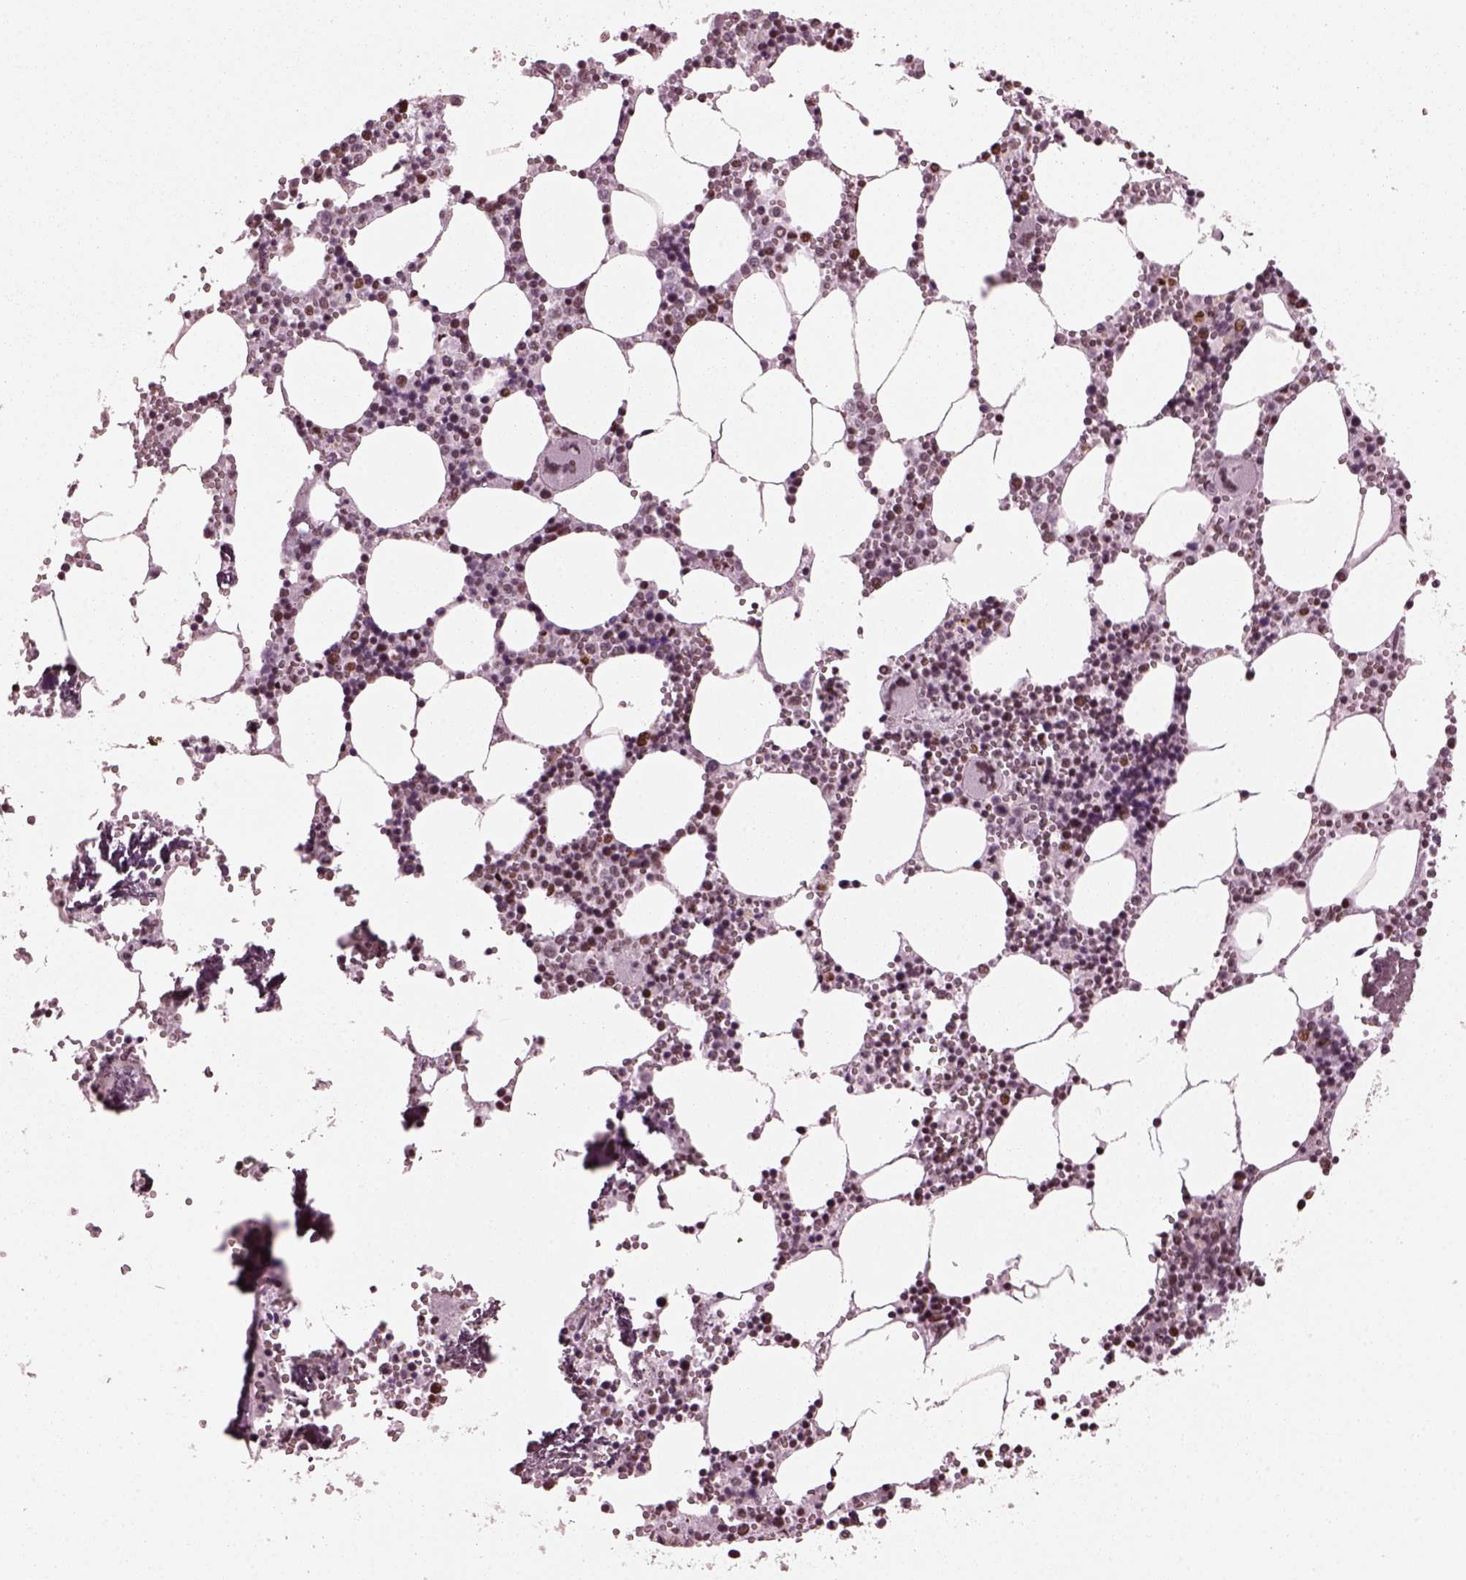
{"staining": {"intensity": "moderate", "quantity": "25%-75%", "location": "nuclear"}, "tissue": "bone marrow", "cell_type": "Hematopoietic cells", "image_type": "normal", "snomed": [{"axis": "morphology", "description": "Normal tissue, NOS"}, {"axis": "topography", "description": "Bone marrow"}], "caption": "IHC of unremarkable bone marrow demonstrates medium levels of moderate nuclear expression in about 25%-75% of hematopoietic cells.", "gene": "CBFA2T3", "patient": {"sex": "male", "age": 54}}